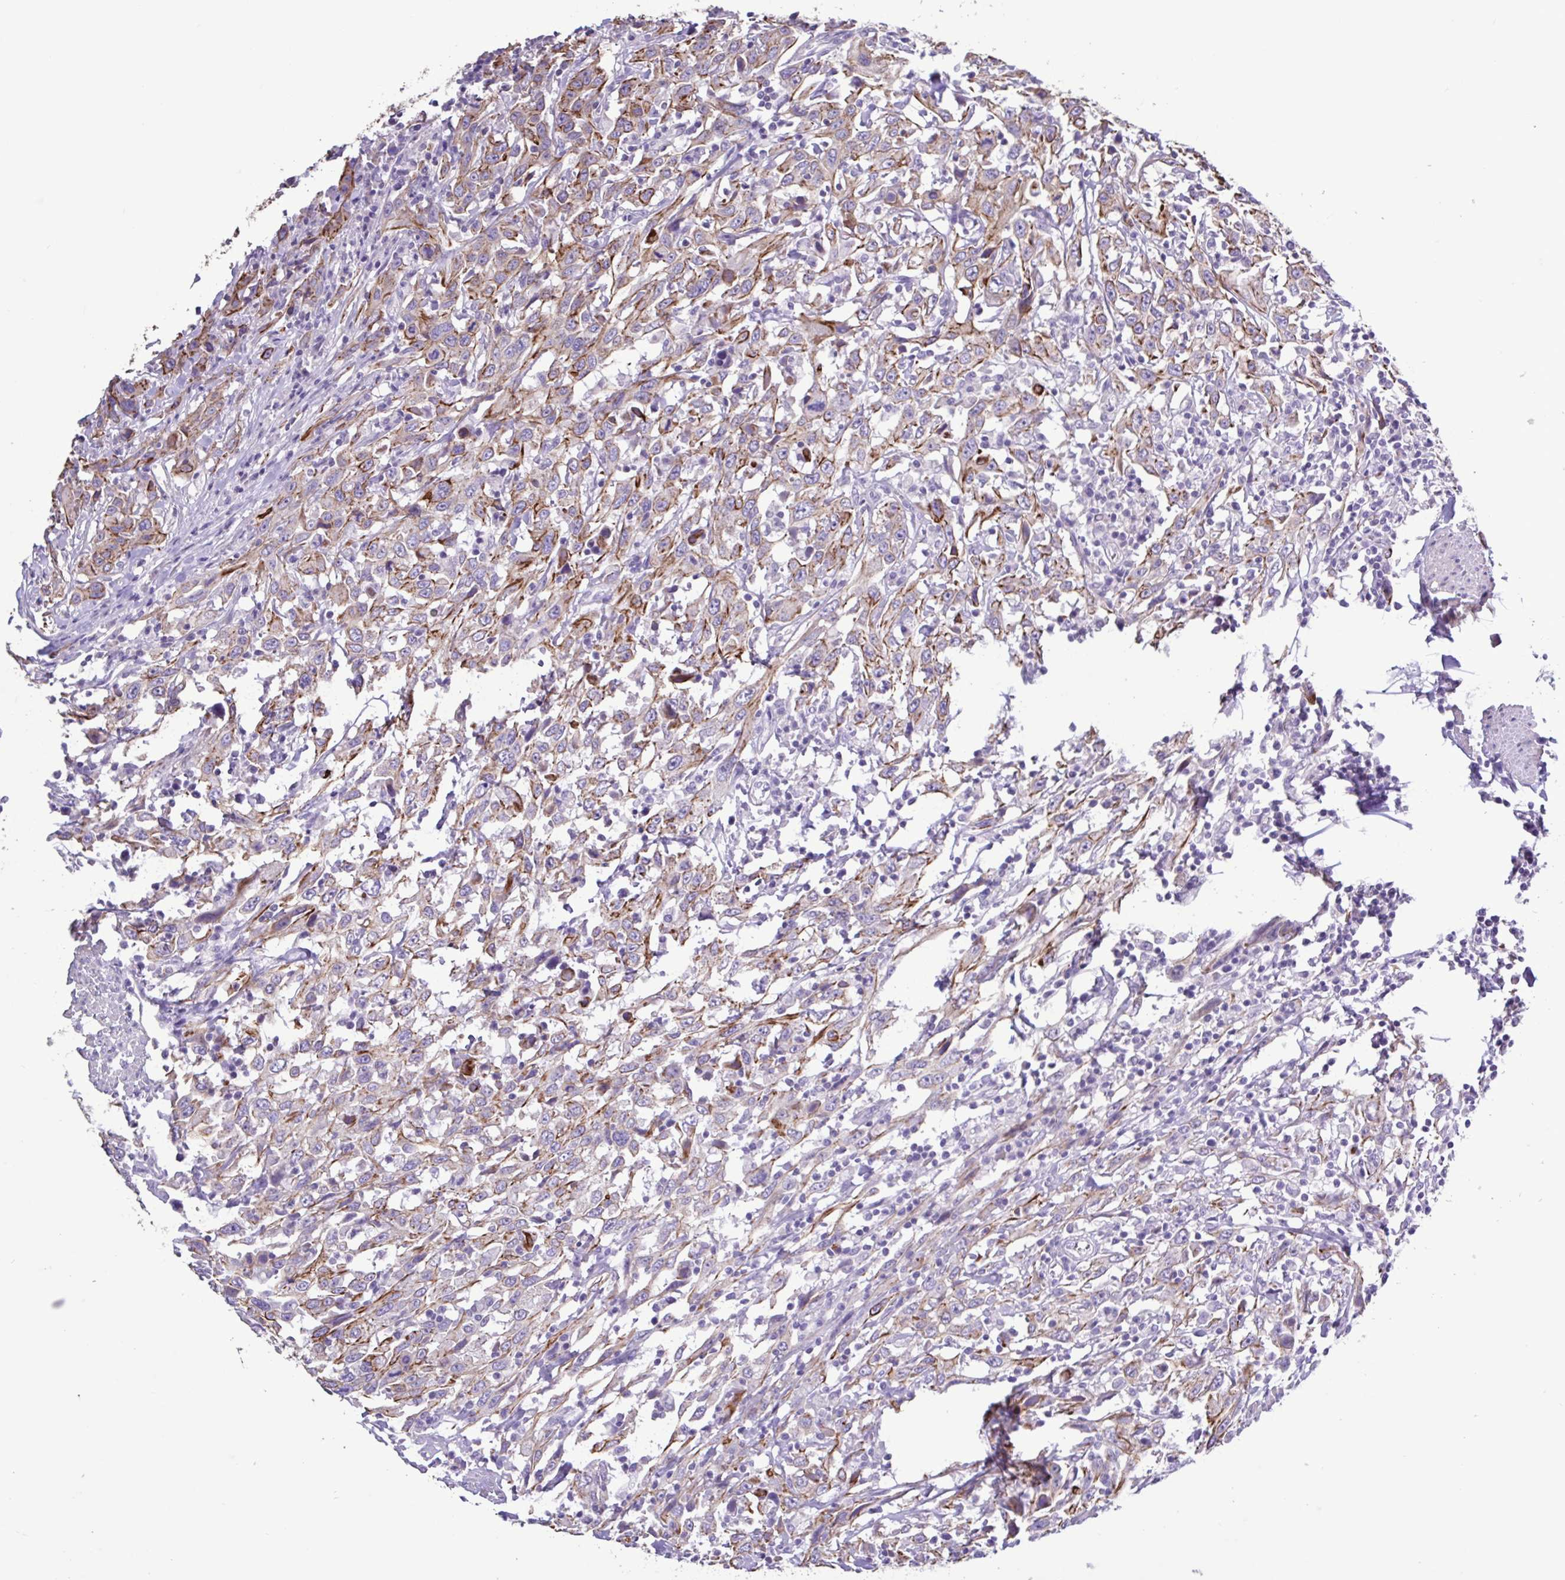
{"staining": {"intensity": "moderate", "quantity": "<25%", "location": "cytoplasmic/membranous"}, "tissue": "urothelial cancer", "cell_type": "Tumor cells", "image_type": "cancer", "snomed": [{"axis": "morphology", "description": "Urothelial carcinoma, High grade"}, {"axis": "topography", "description": "Urinary bladder"}], "caption": "Immunohistochemistry micrograph of neoplastic tissue: human urothelial cancer stained using immunohistochemistry reveals low levels of moderate protein expression localized specifically in the cytoplasmic/membranous of tumor cells, appearing as a cytoplasmic/membranous brown color.", "gene": "PLA2G4E", "patient": {"sex": "male", "age": 61}}